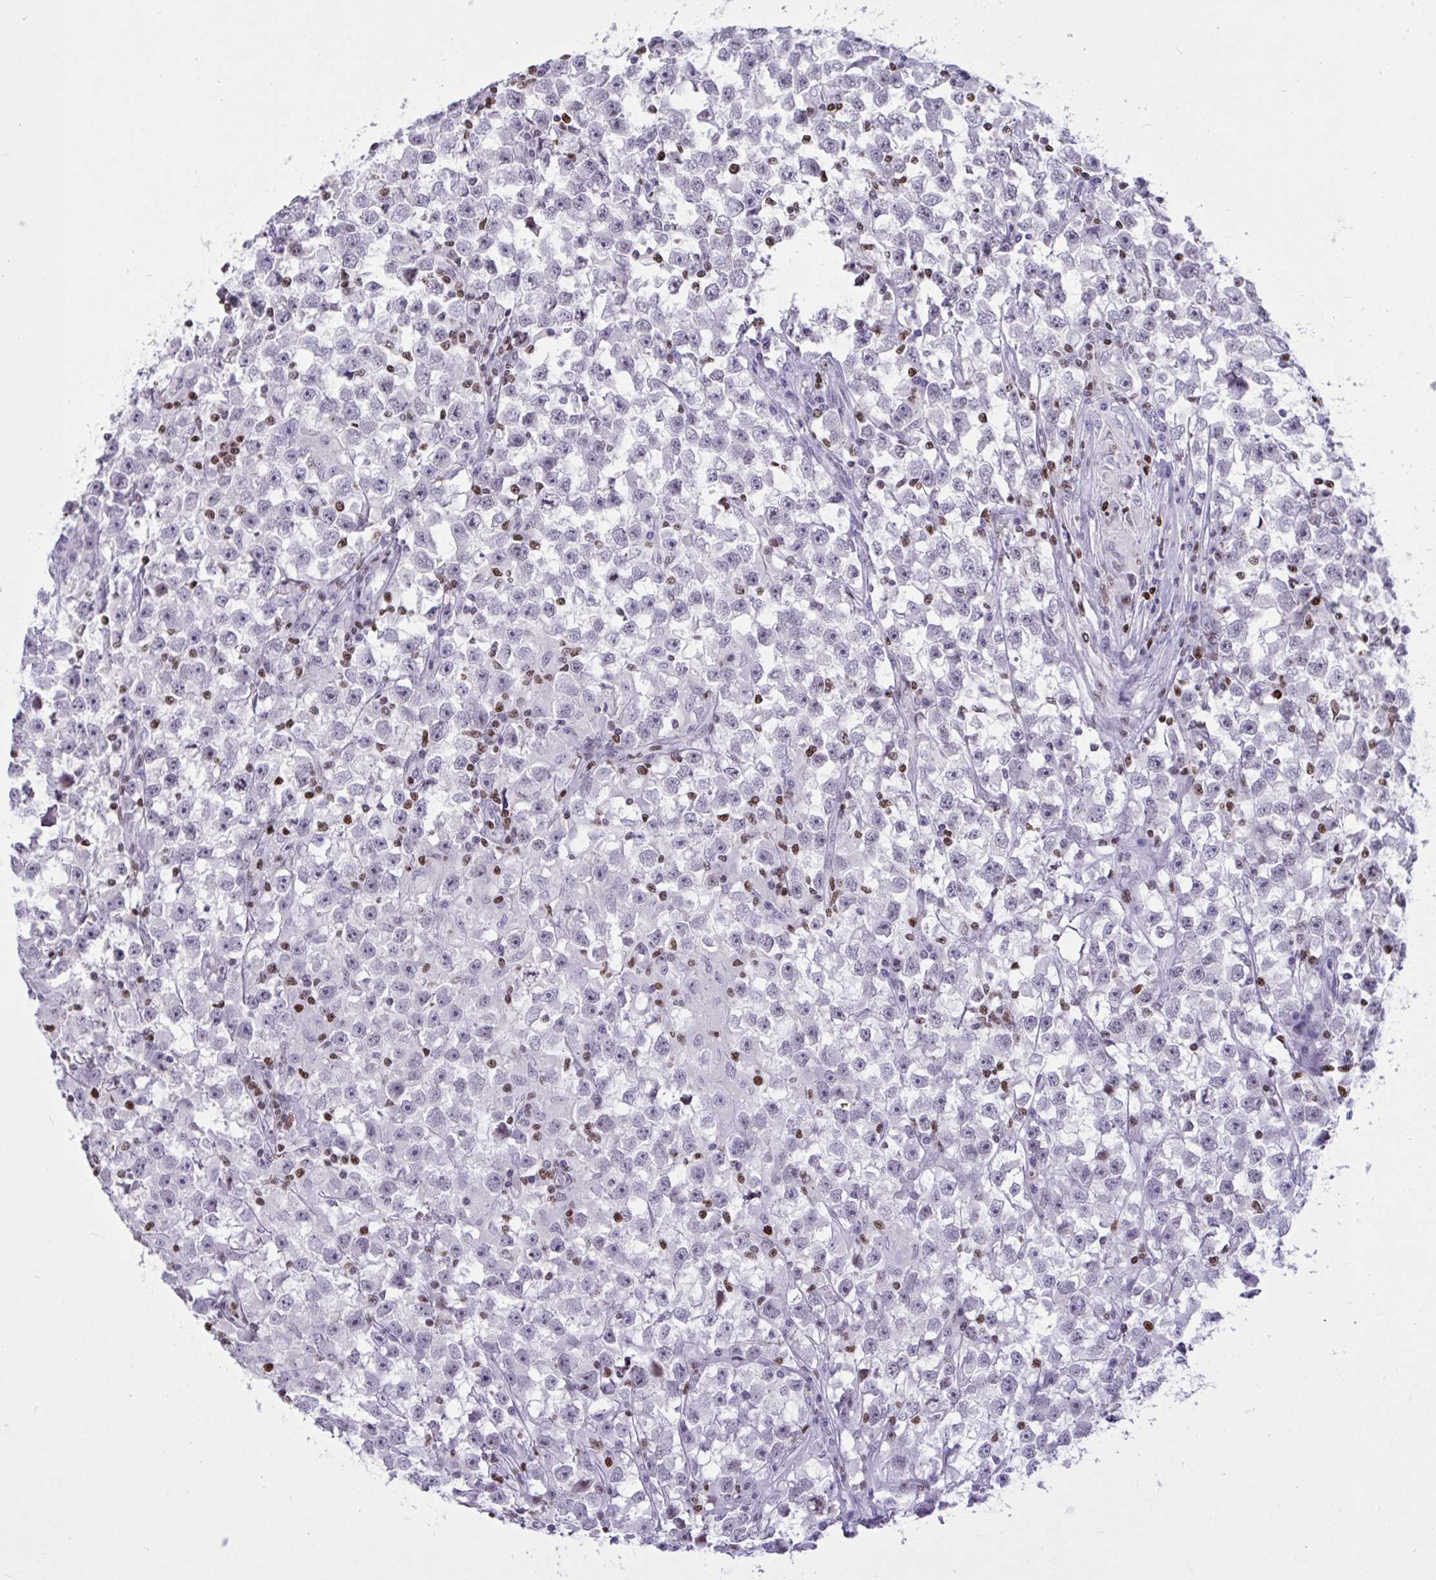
{"staining": {"intensity": "negative", "quantity": "none", "location": "none"}, "tissue": "testis cancer", "cell_type": "Tumor cells", "image_type": "cancer", "snomed": [{"axis": "morphology", "description": "Seminoma, NOS"}, {"axis": "topography", "description": "Testis"}], "caption": "This is an immunohistochemistry (IHC) micrograph of seminoma (testis). There is no positivity in tumor cells.", "gene": "HMGB2", "patient": {"sex": "male", "age": 33}}